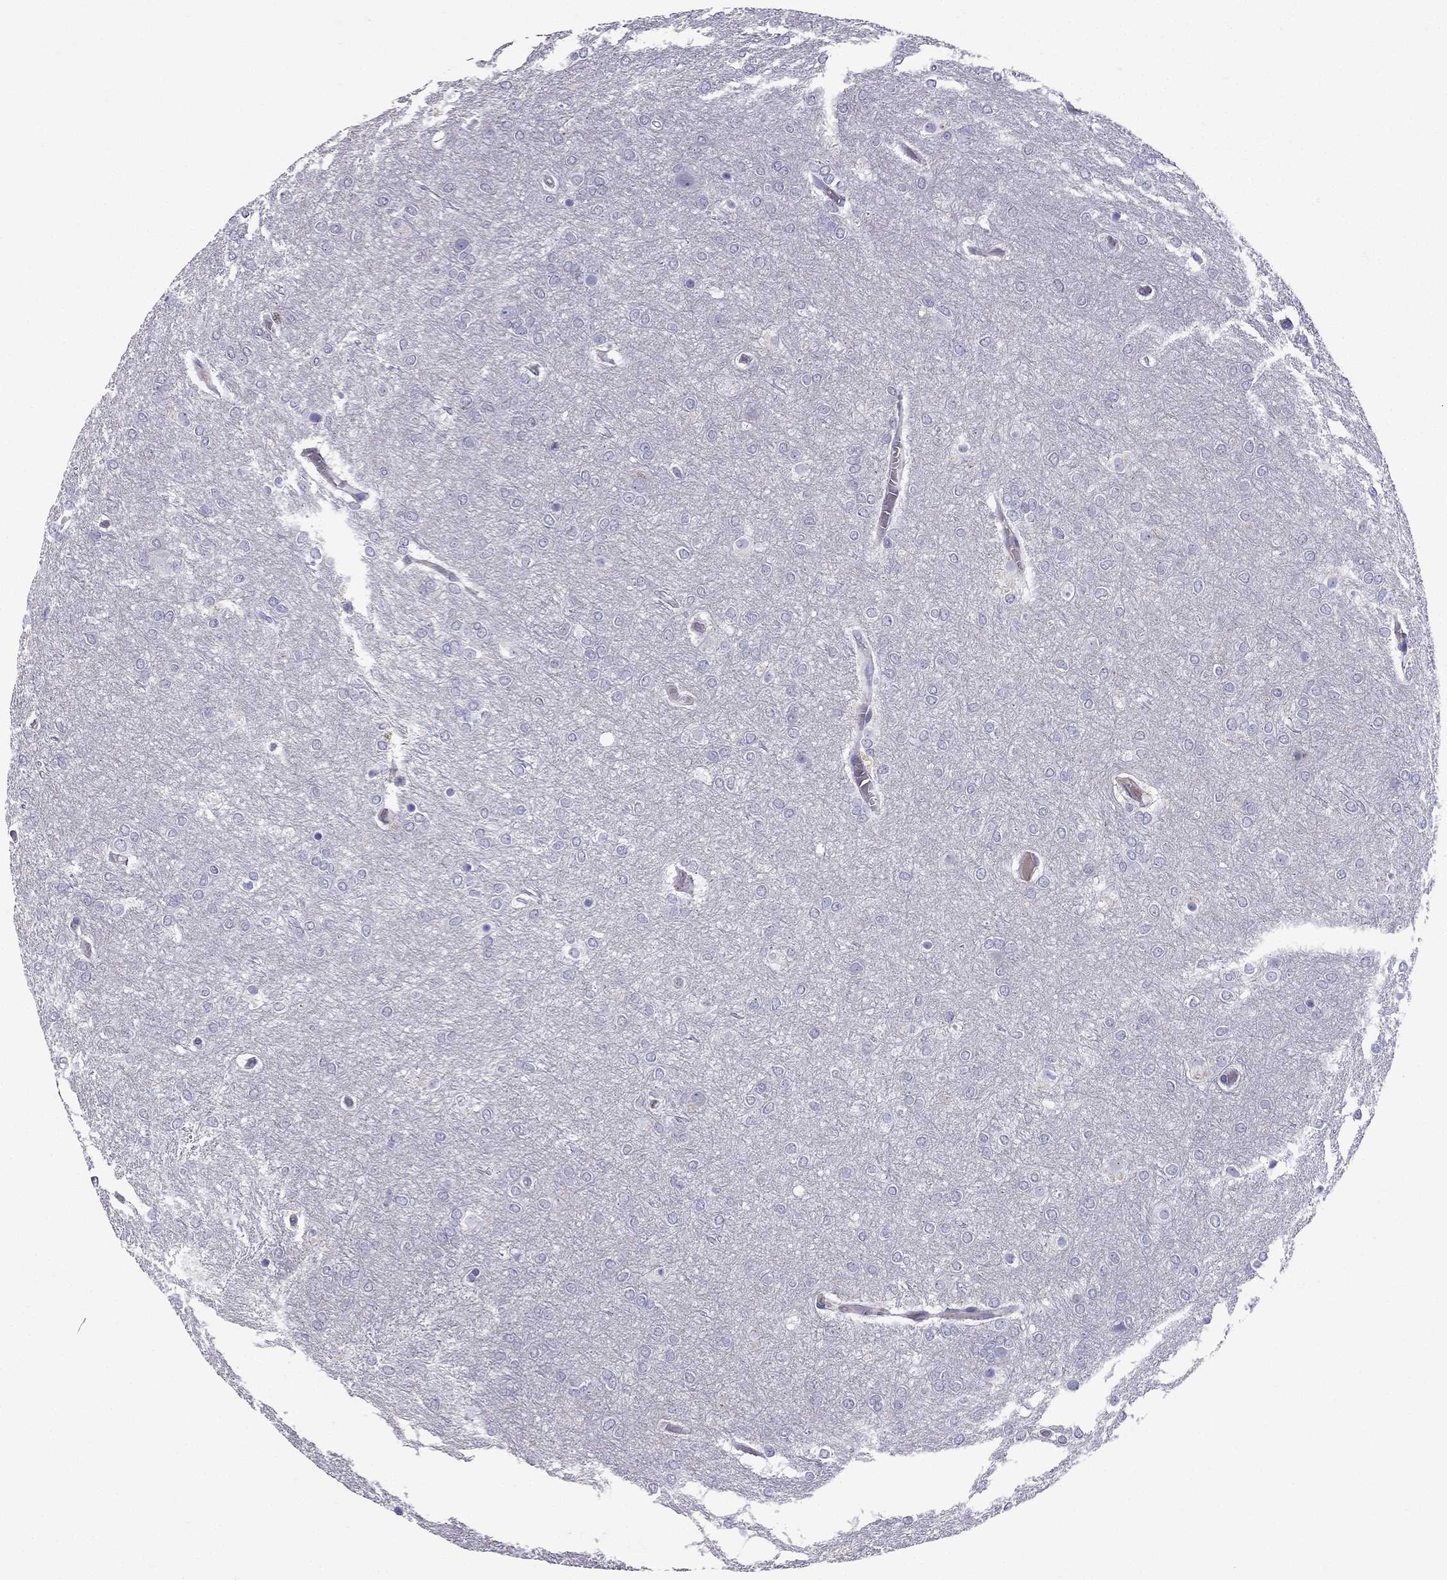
{"staining": {"intensity": "negative", "quantity": "none", "location": "none"}, "tissue": "glioma", "cell_type": "Tumor cells", "image_type": "cancer", "snomed": [{"axis": "morphology", "description": "Glioma, malignant, High grade"}, {"axis": "topography", "description": "Brain"}], "caption": "Protein analysis of glioma displays no significant staining in tumor cells. The staining is performed using DAB (3,3'-diaminobenzidine) brown chromogen with nuclei counter-stained in using hematoxylin.", "gene": "STOML3", "patient": {"sex": "female", "age": 61}}